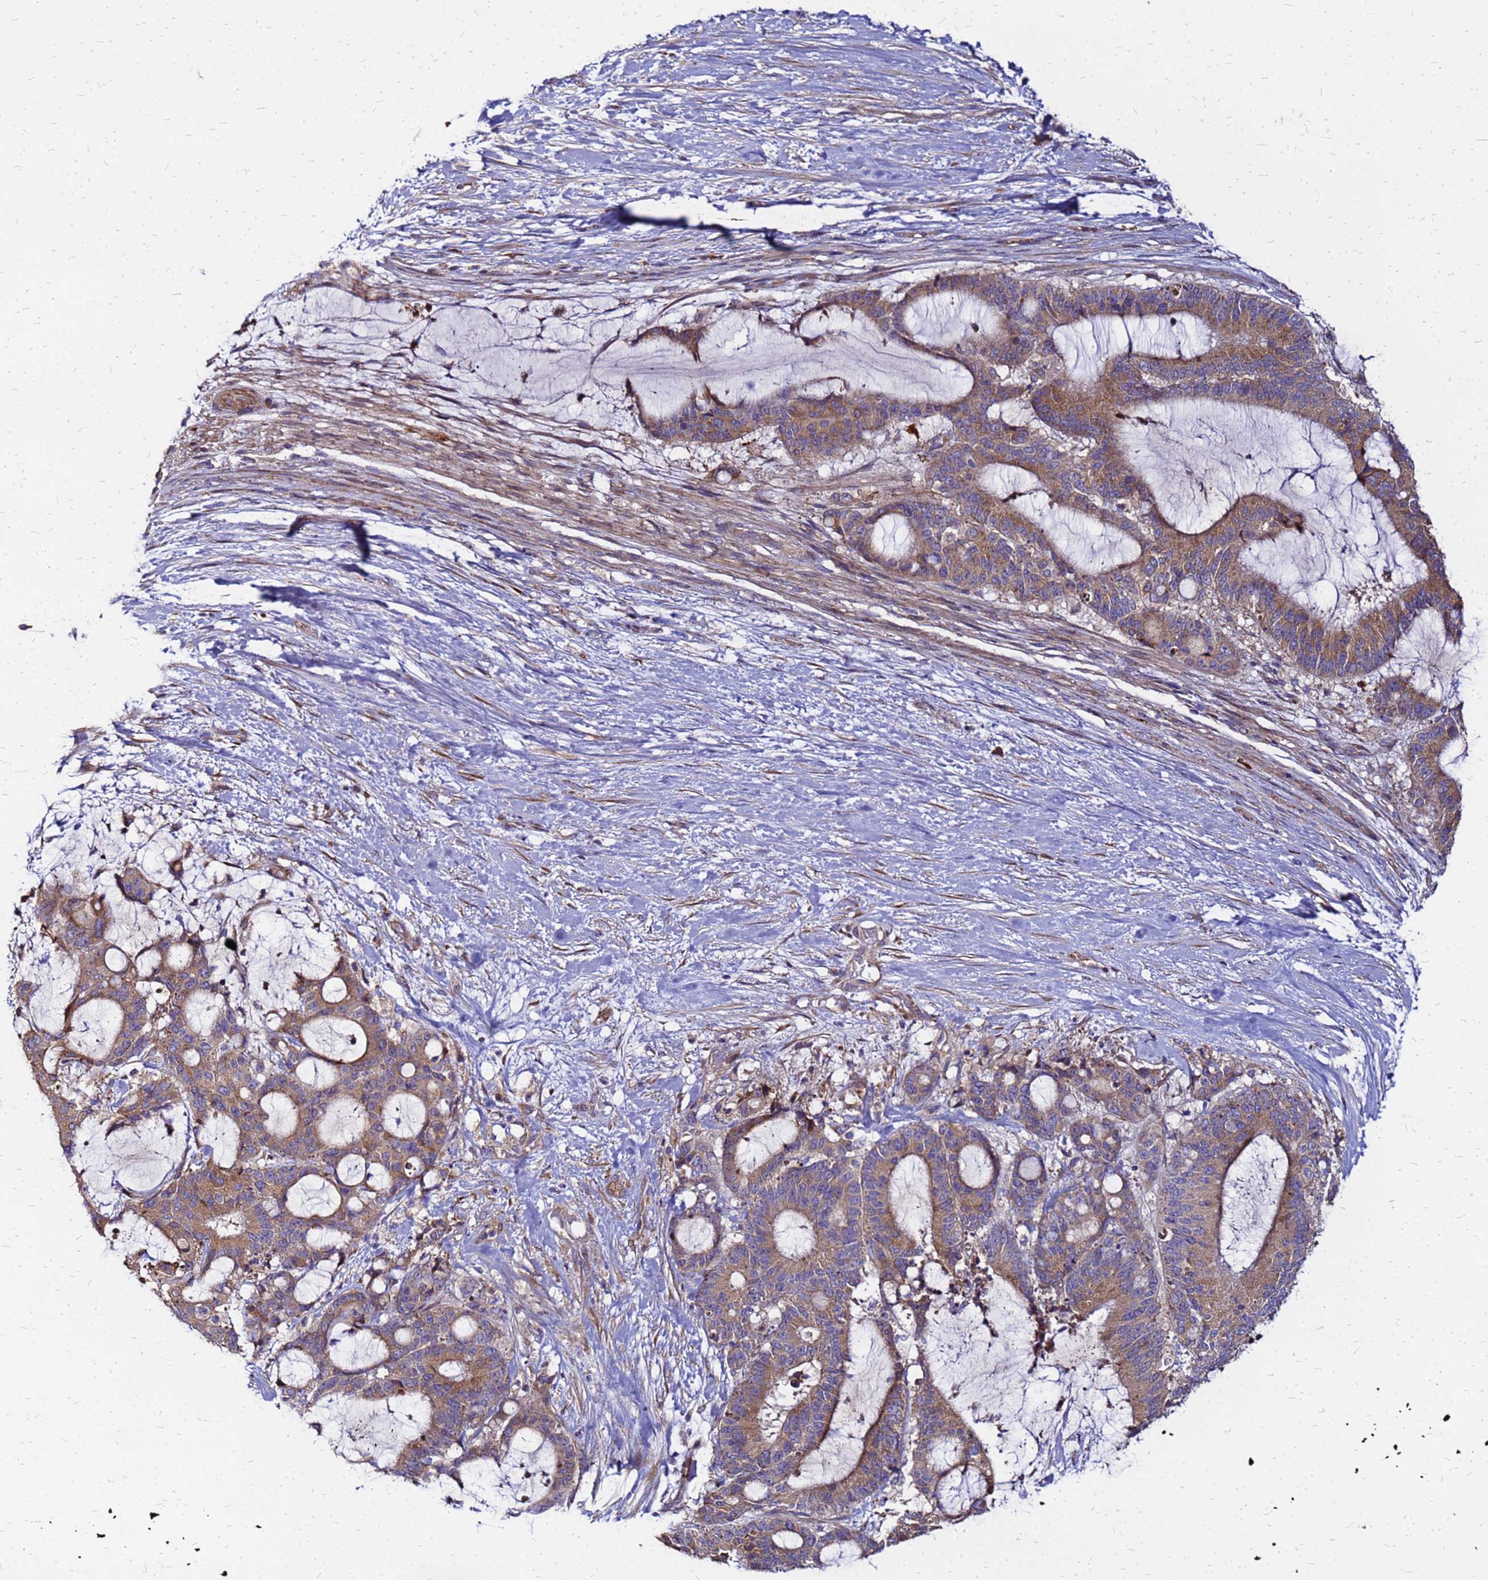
{"staining": {"intensity": "moderate", "quantity": ">75%", "location": "cytoplasmic/membranous"}, "tissue": "liver cancer", "cell_type": "Tumor cells", "image_type": "cancer", "snomed": [{"axis": "morphology", "description": "Normal tissue, NOS"}, {"axis": "morphology", "description": "Cholangiocarcinoma"}, {"axis": "topography", "description": "Liver"}, {"axis": "topography", "description": "Peripheral nerve tissue"}], "caption": "Moderate cytoplasmic/membranous protein staining is present in about >75% of tumor cells in liver cholangiocarcinoma.", "gene": "VMO1", "patient": {"sex": "female", "age": 73}}